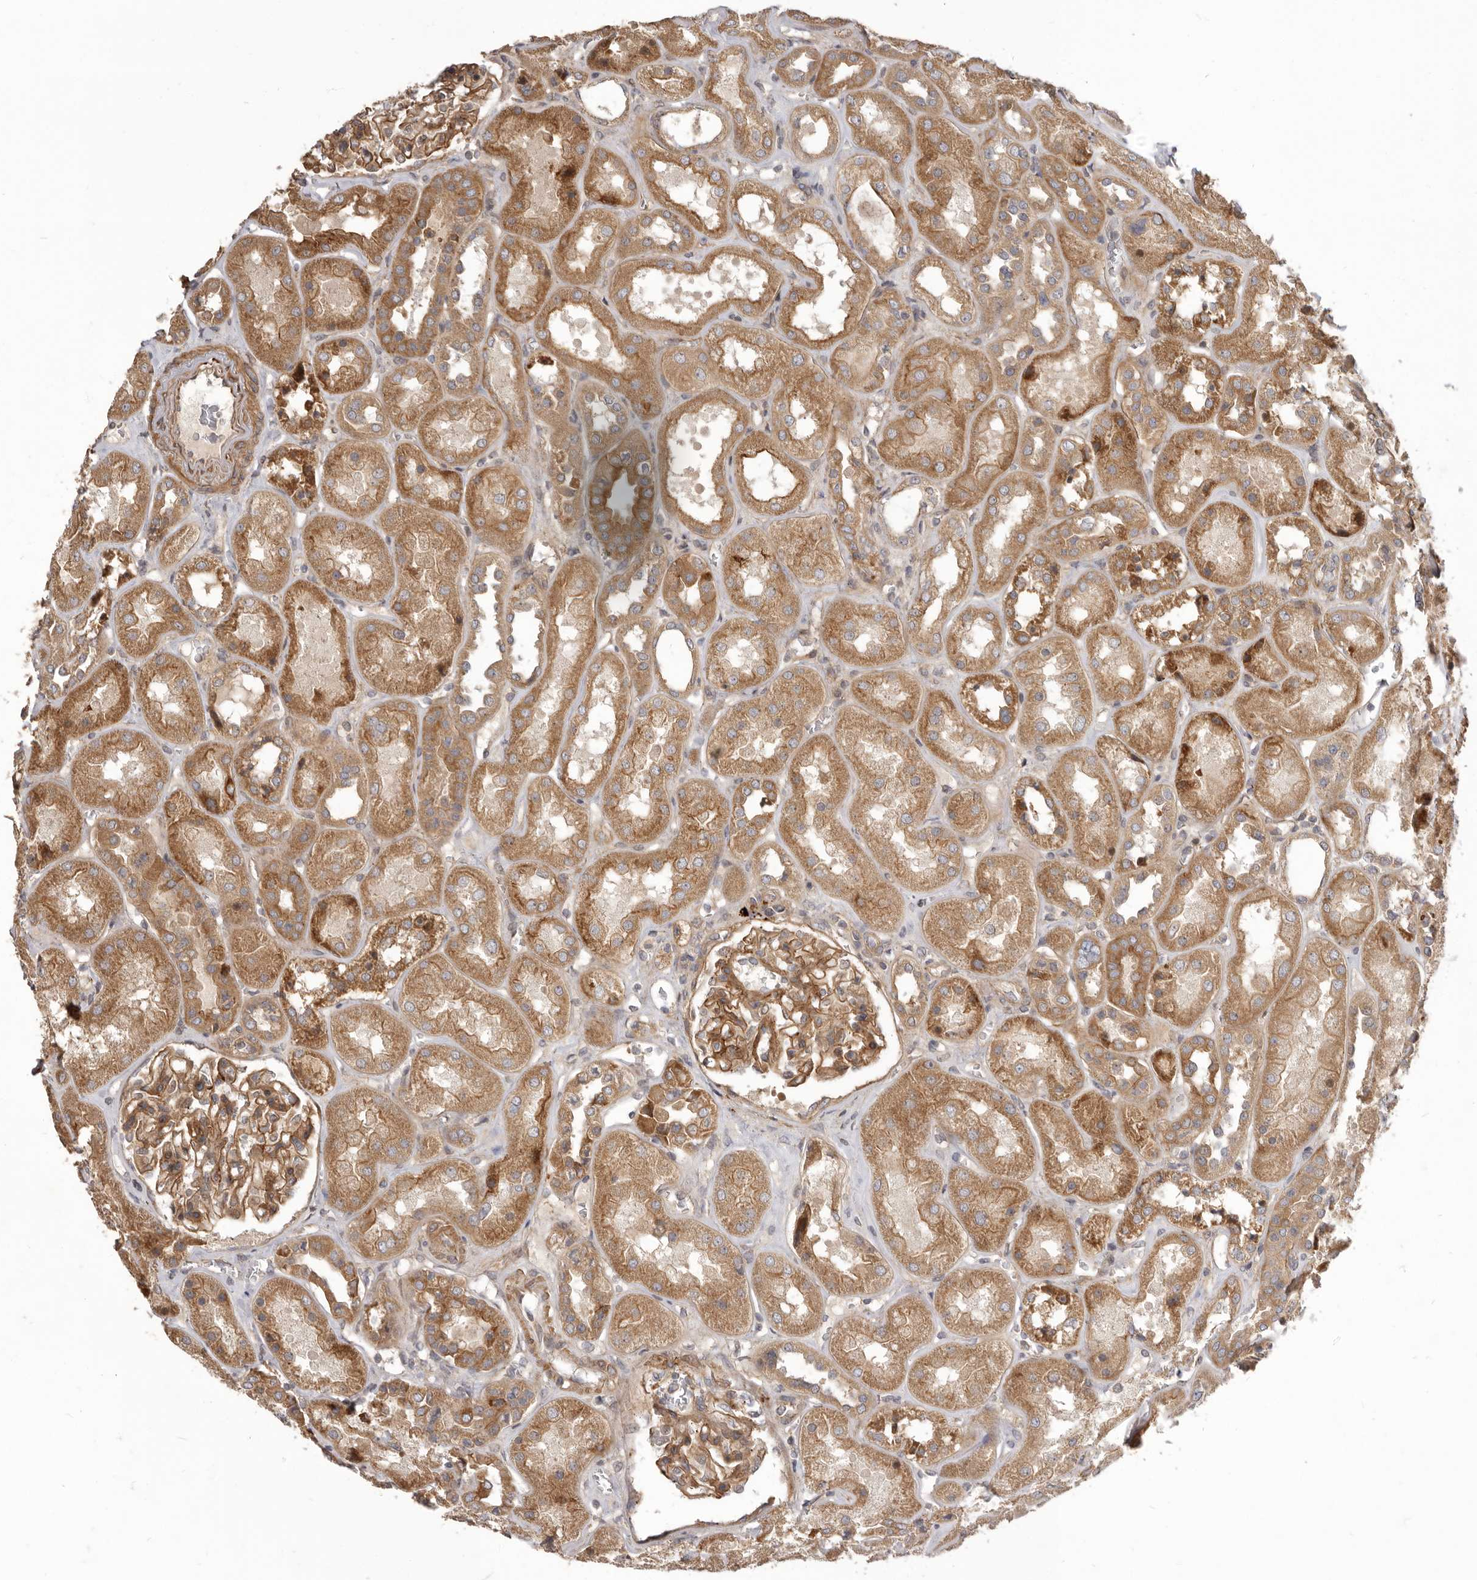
{"staining": {"intensity": "strong", "quantity": ">75%", "location": "cytoplasmic/membranous"}, "tissue": "kidney", "cell_type": "Cells in glomeruli", "image_type": "normal", "snomed": [{"axis": "morphology", "description": "Normal tissue, NOS"}, {"axis": "topography", "description": "Kidney"}], "caption": "IHC of benign kidney reveals high levels of strong cytoplasmic/membranous positivity in approximately >75% of cells in glomeruli. (IHC, brightfield microscopy, high magnification).", "gene": "VPS45", "patient": {"sex": "male", "age": 70}}